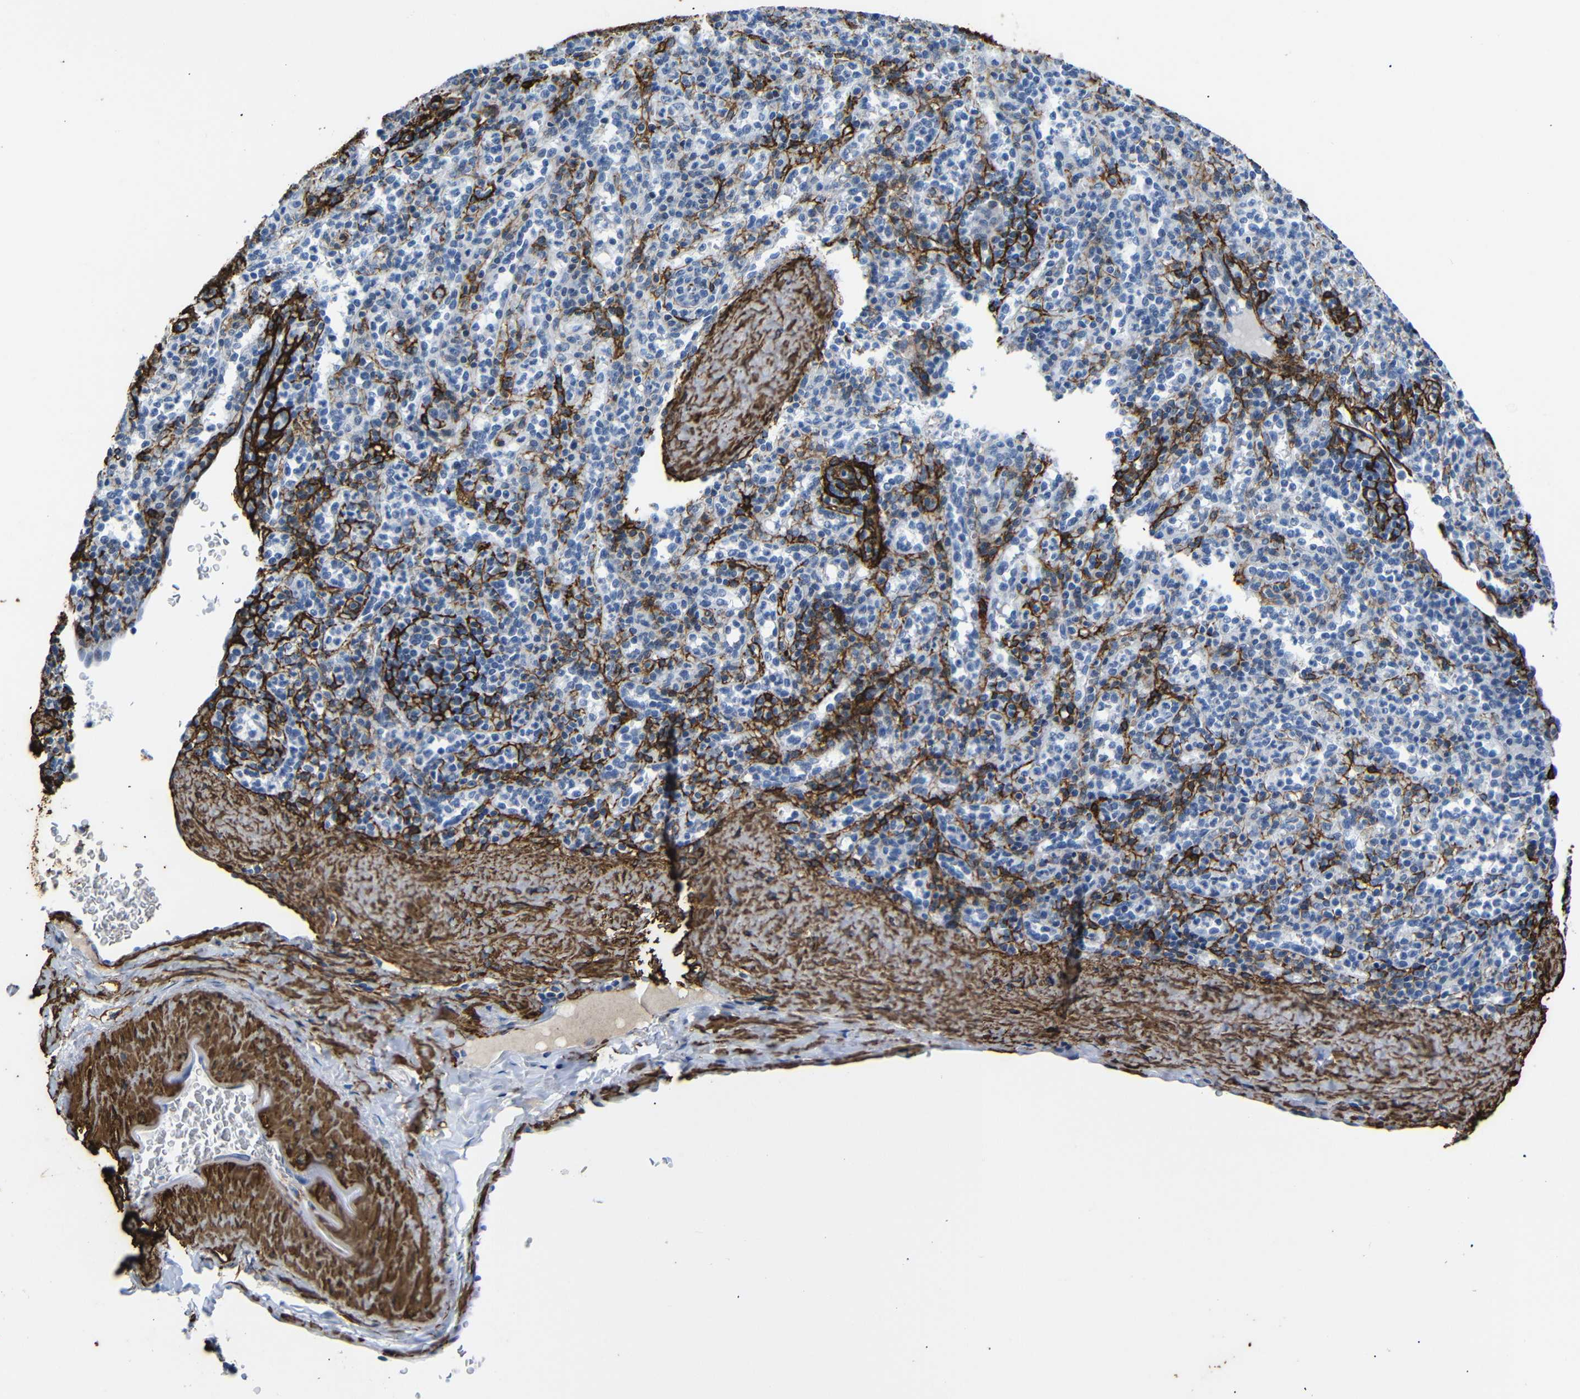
{"staining": {"intensity": "negative", "quantity": "none", "location": "none"}, "tissue": "spleen", "cell_type": "Cells in red pulp", "image_type": "normal", "snomed": [{"axis": "morphology", "description": "Normal tissue, NOS"}, {"axis": "topography", "description": "Spleen"}], "caption": "Immunohistochemistry (IHC) of unremarkable spleen shows no positivity in cells in red pulp. The staining was performed using DAB (3,3'-diaminobenzidine) to visualize the protein expression in brown, while the nuclei were stained in blue with hematoxylin (Magnification: 20x).", "gene": "ACTA2", "patient": {"sex": "male", "age": 36}}